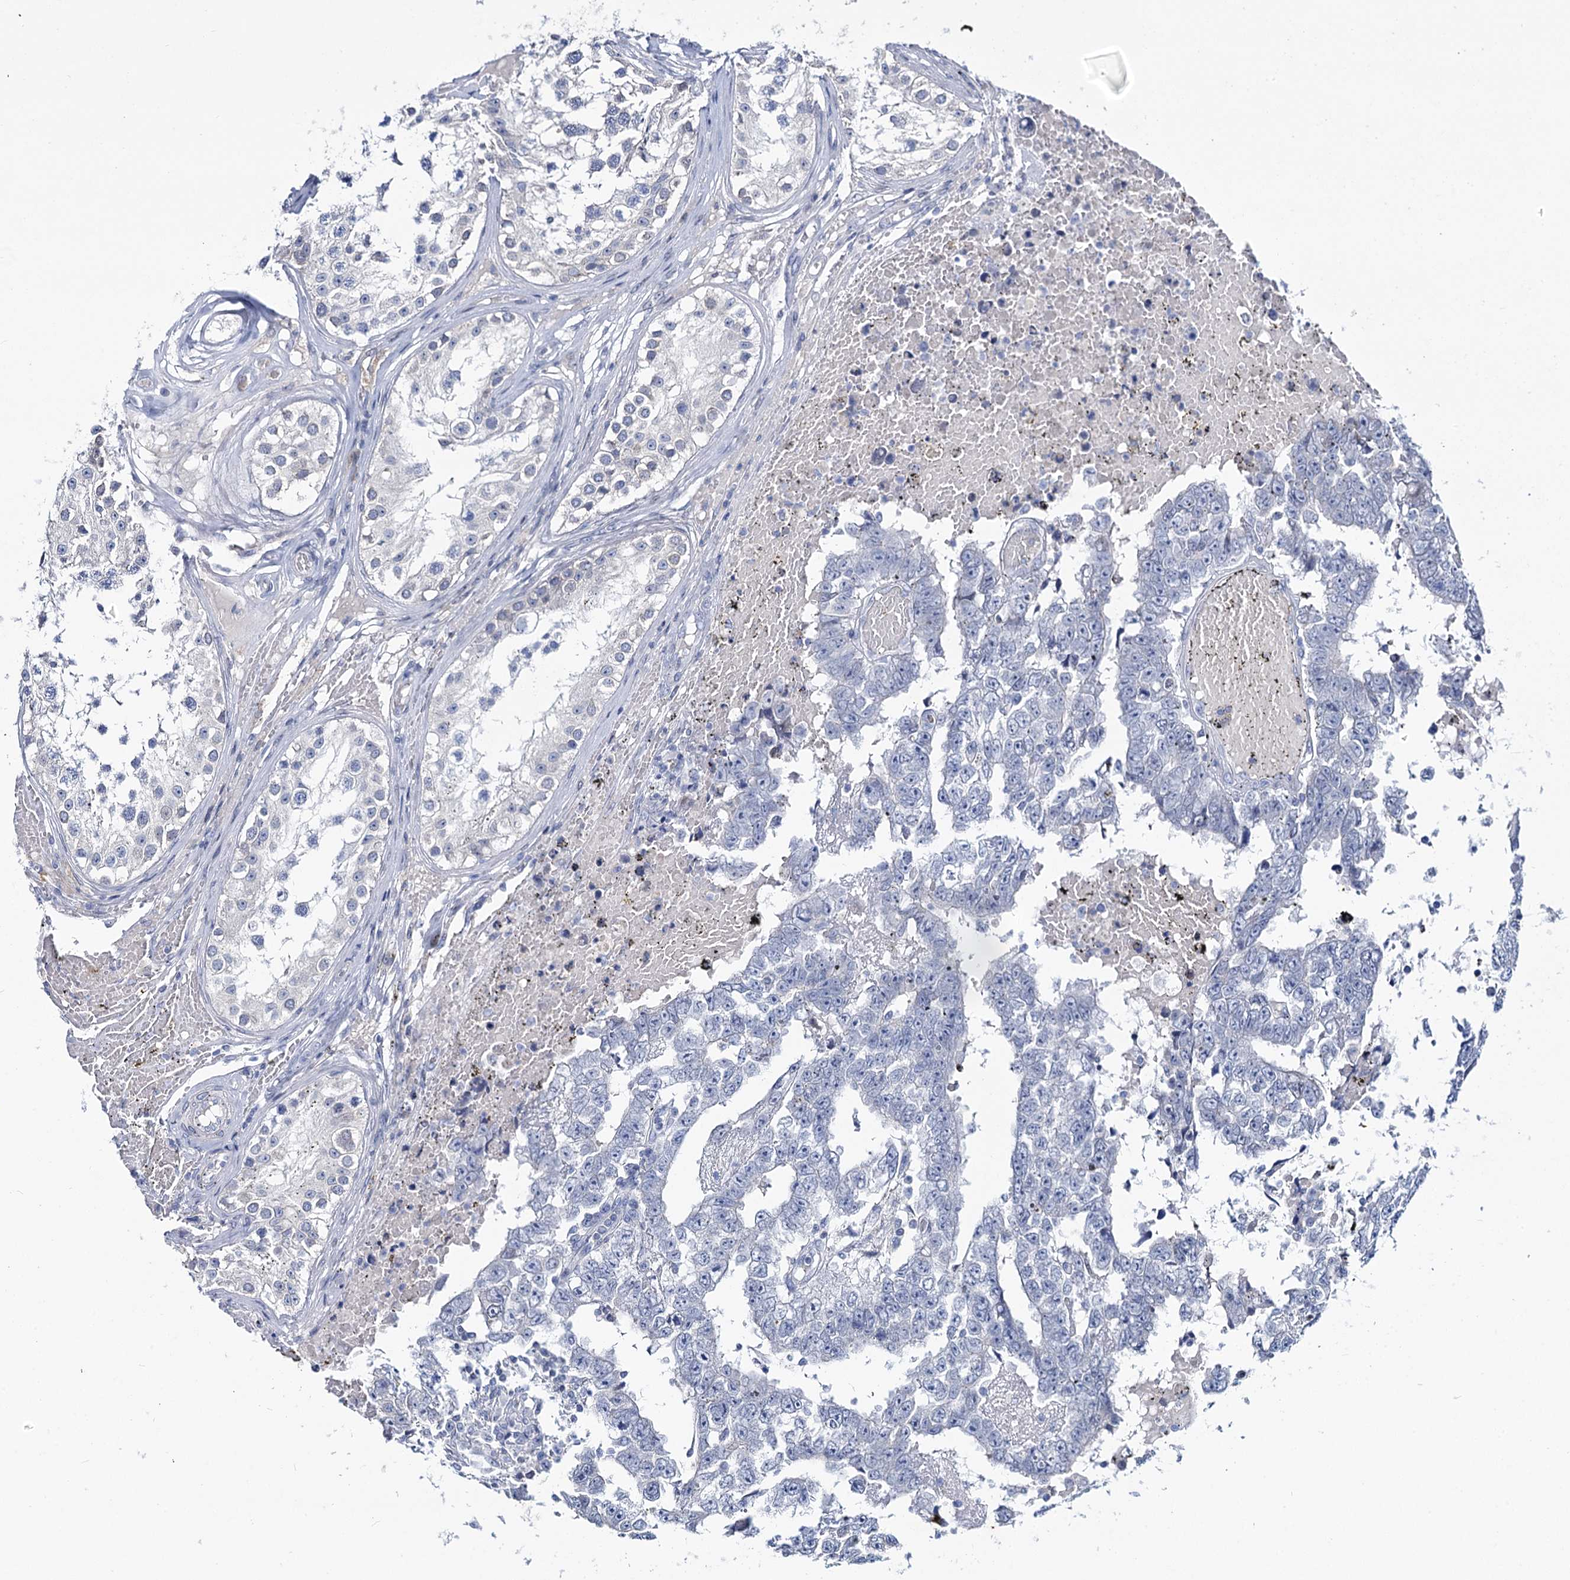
{"staining": {"intensity": "negative", "quantity": "none", "location": "none"}, "tissue": "testis cancer", "cell_type": "Tumor cells", "image_type": "cancer", "snomed": [{"axis": "morphology", "description": "Carcinoma, Embryonal, NOS"}, {"axis": "topography", "description": "Testis"}], "caption": "Photomicrograph shows no protein expression in tumor cells of testis embryonal carcinoma tissue.", "gene": "TOX3", "patient": {"sex": "male", "age": 25}}